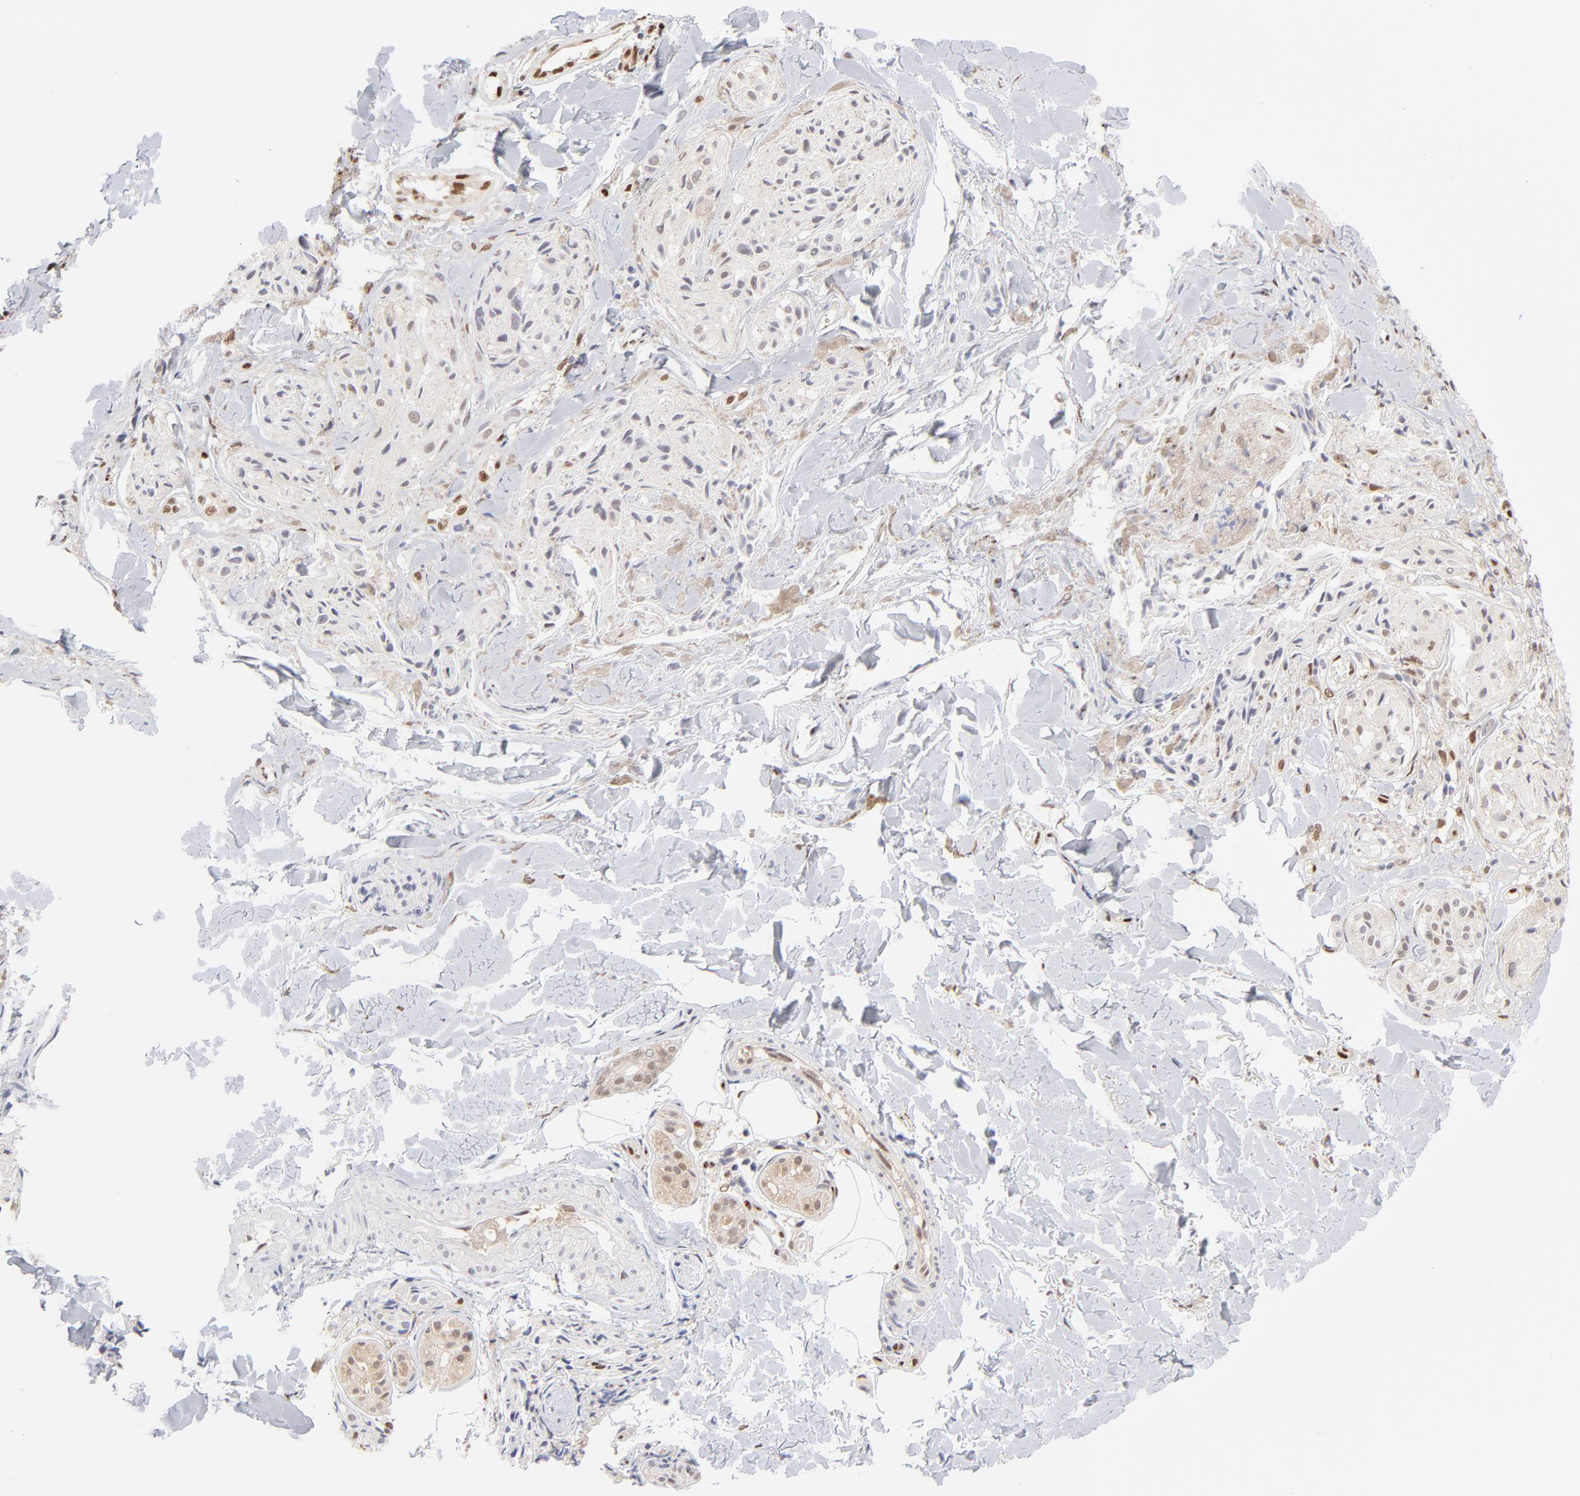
{"staining": {"intensity": "negative", "quantity": "none", "location": "none"}, "tissue": "melanoma", "cell_type": "Tumor cells", "image_type": "cancer", "snomed": [{"axis": "morphology", "description": "Malignant melanoma, Metastatic site"}, {"axis": "topography", "description": "Skin"}], "caption": "A micrograph of human melanoma is negative for staining in tumor cells. The staining is performed using DAB (3,3'-diaminobenzidine) brown chromogen with nuclei counter-stained in using hematoxylin.", "gene": "STAT3", "patient": {"sex": "female", "age": 66}}